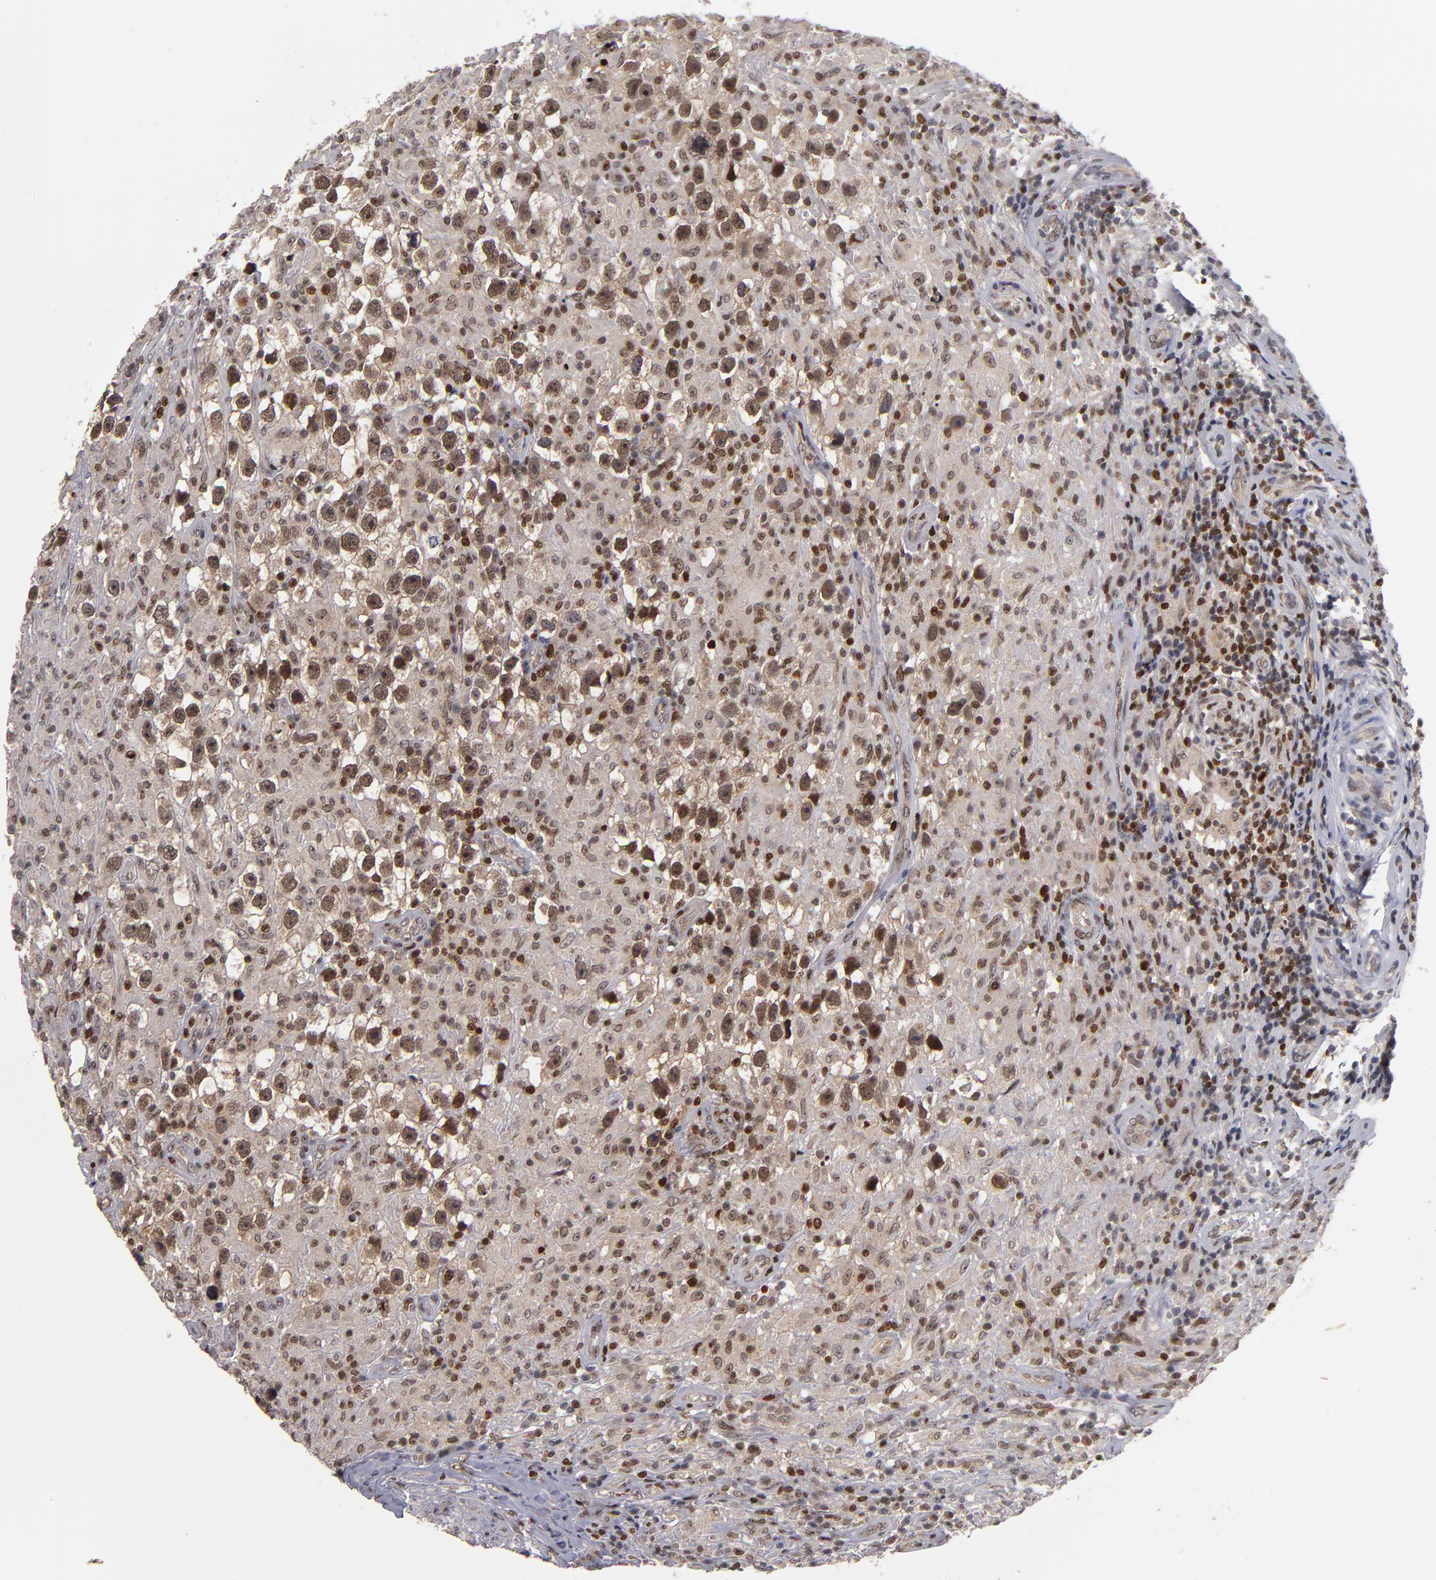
{"staining": {"intensity": "moderate", "quantity": ">75%", "location": "nuclear"}, "tissue": "testis cancer", "cell_type": "Tumor cells", "image_type": "cancer", "snomed": [{"axis": "morphology", "description": "Seminoma, NOS"}, {"axis": "topography", "description": "Testis"}], "caption": "A micrograph showing moderate nuclear expression in about >75% of tumor cells in testis cancer (seminoma), as visualized by brown immunohistochemical staining.", "gene": "KDM6A", "patient": {"sex": "male", "age": 34}}